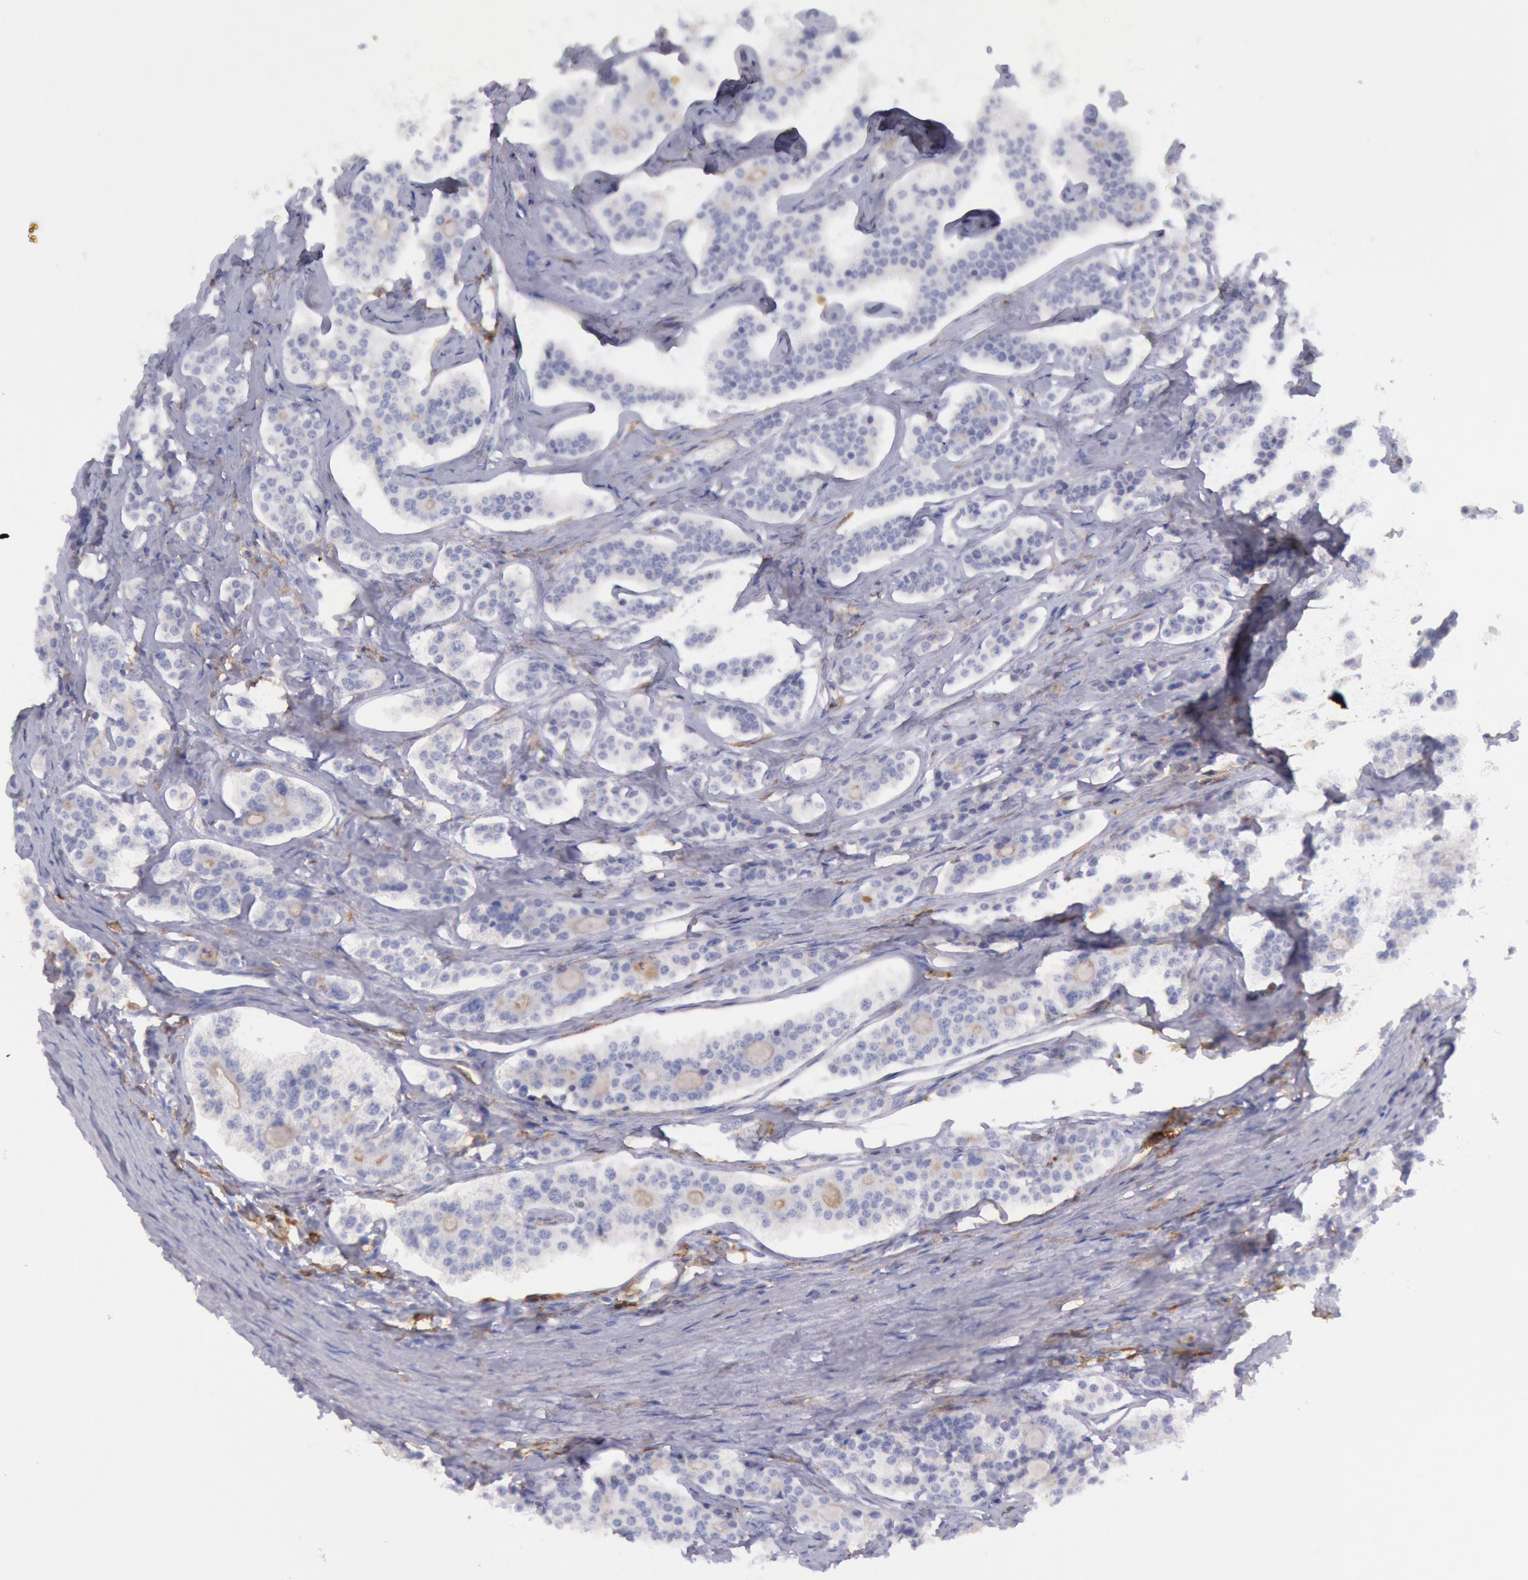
{"staining": {"intensity": "negative", "quantity": "none", "location": "none"}, "tissue": "carcinoid", "cell_type": "Tumor cells", "image_type": "cancer", "snomed": [{"axis": "morphology", "description": "Carcinoid, malignant, NOS"}, {"axis": "topography", "description": "Small intestine"}], "caption": "This is an IHC micrograph of human carcinoid. There is no positivity in tumor cells.", "gene": "LYN", "patient": {"sex": "male", "age": 63}}